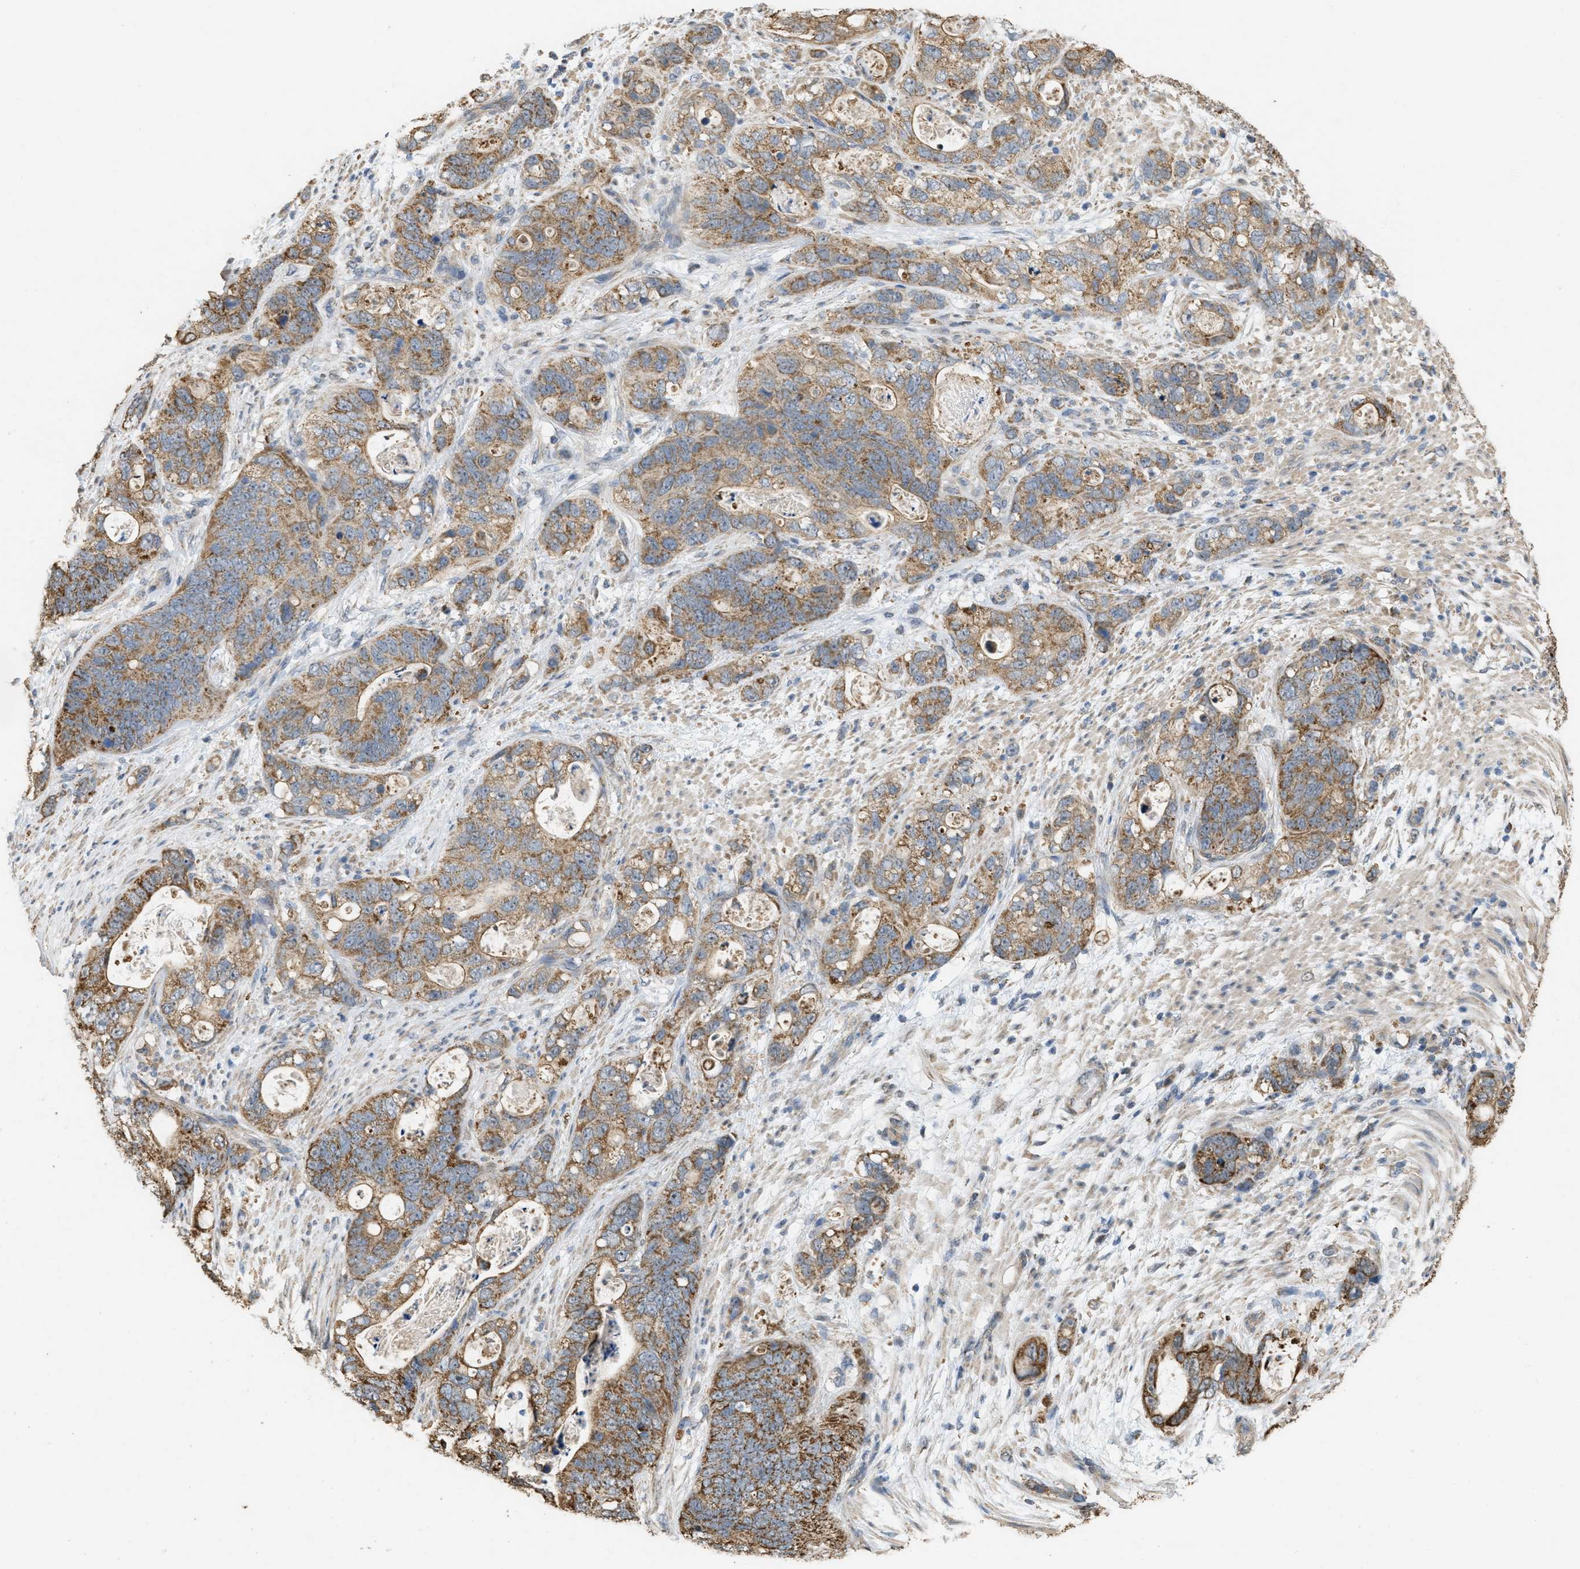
{"staining": {"intensity": "moderate", "quantity": ">75%", "location": "cytoplasmic/membranous"}, "tissue": "stomach cancer", "cell_type": "Tumor cells", "image_type": "cancer", "snomed": [{"axis": "morphology", "description": "Normal tissue, NOS"}, {"axis": "morphology", "description": "Adenocarcinoma, NOS"}, {"axis": "topography", "description": "Stomach"}], "caption": "Tumor cells demonstrate medium levels of moderate cytoplasmic/membranous expression in about >75% of cells in human adenocarcinoma (stomach). The staining was performed using DAB, with brown indicating positive protein expression. Nuclei are stained blue with hematoxylin.", "gene": "KCNA4", "patient": {"sex": "female", "age": 89}}